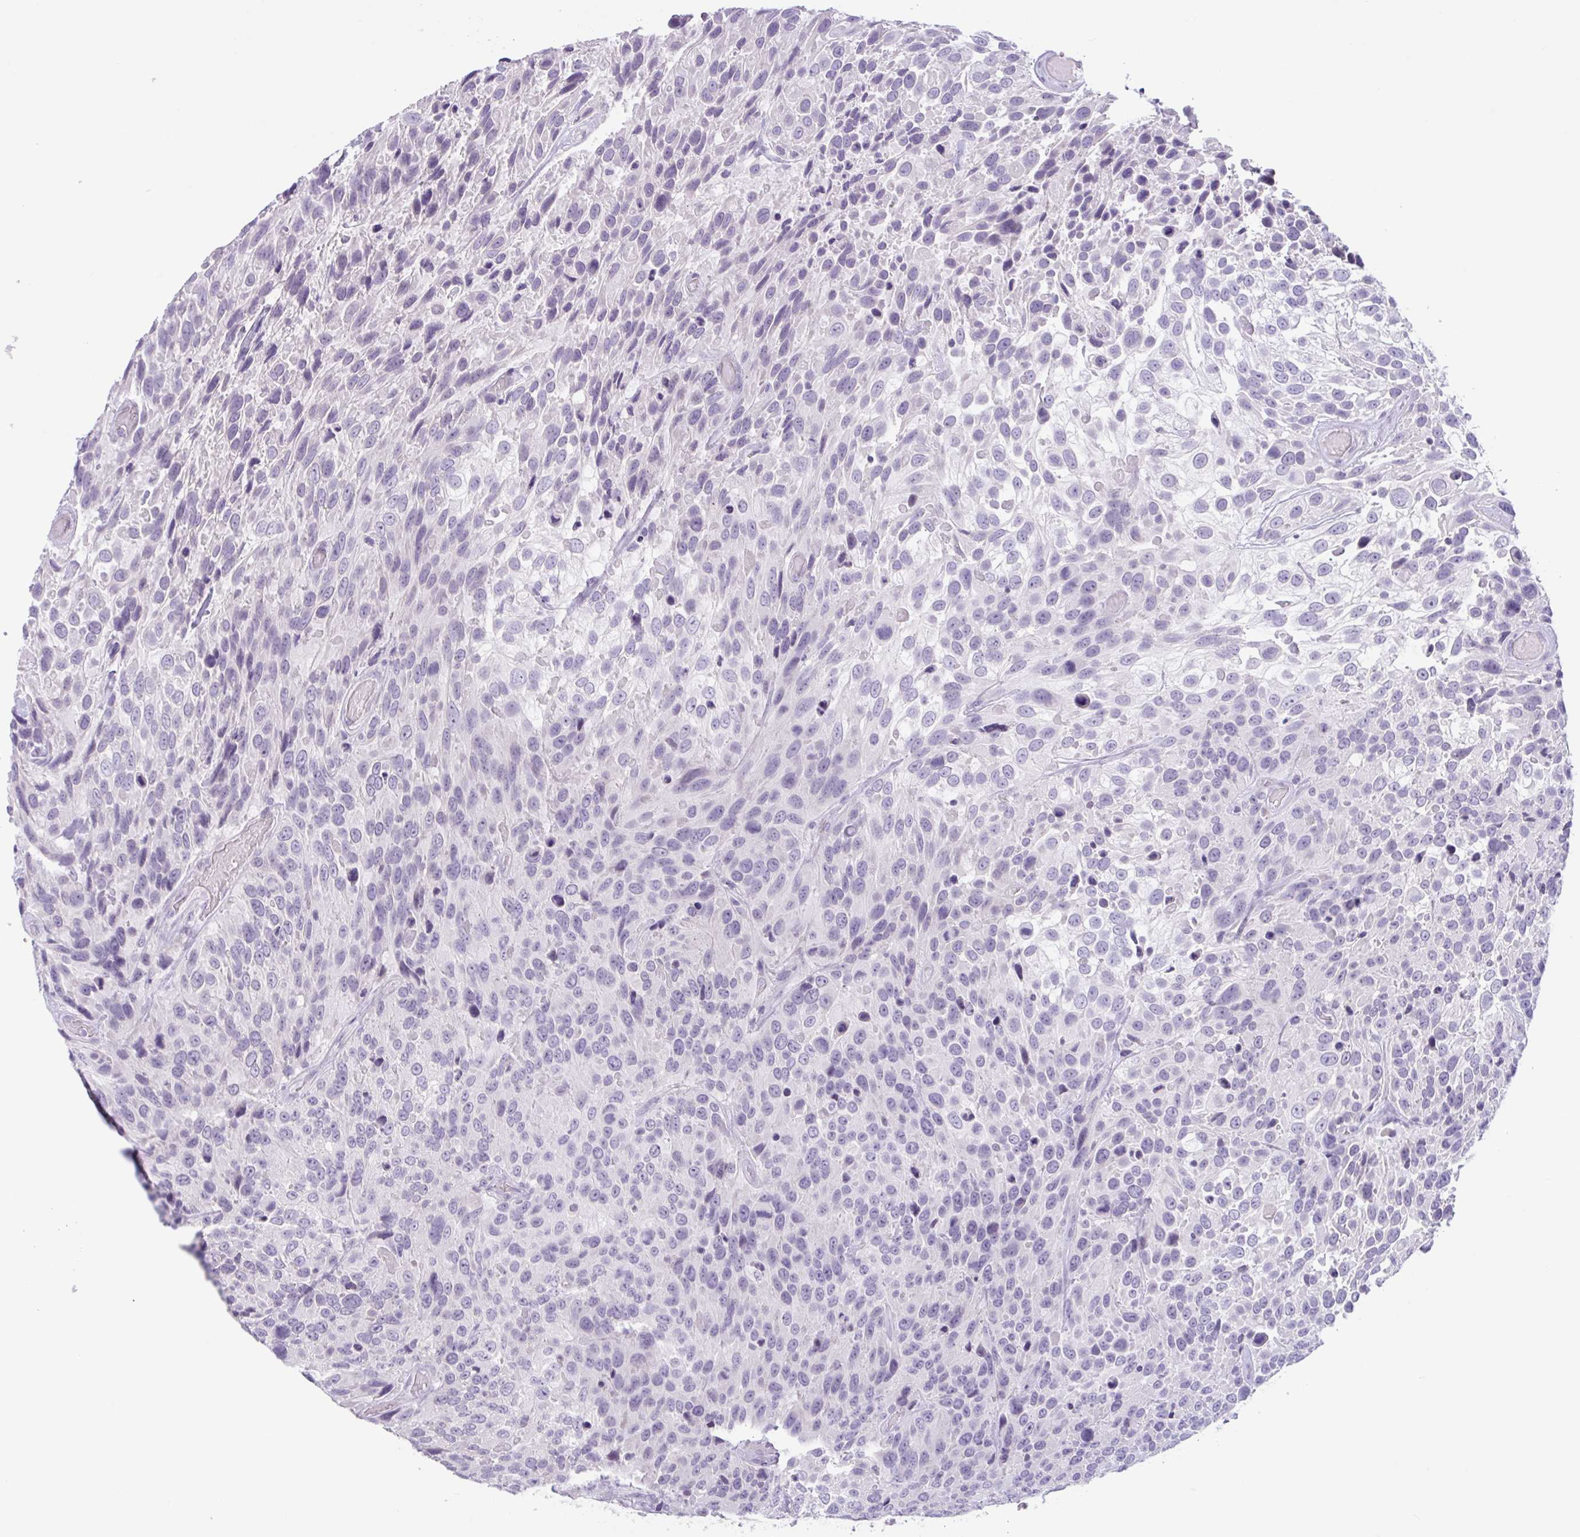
{"staining": {"intensity": "negative", "quantity": "none", "location": "none"}, "tissue": "urothelial cancer", "cell_type": "Tumor cells", "image_type": "cancer", "snomed": [{"axis": "morphology", "description": "Urothelial carcinoma, High grade"}, {"axis": "topography", "description": "Urinary bladder"}], "caption": "Urothelial cancer stained for a protein using immunohistochemistry demonstrates no staining tumor cells.", "gene": "CTSE", "patient": {"sex": "female", "age": 70}}